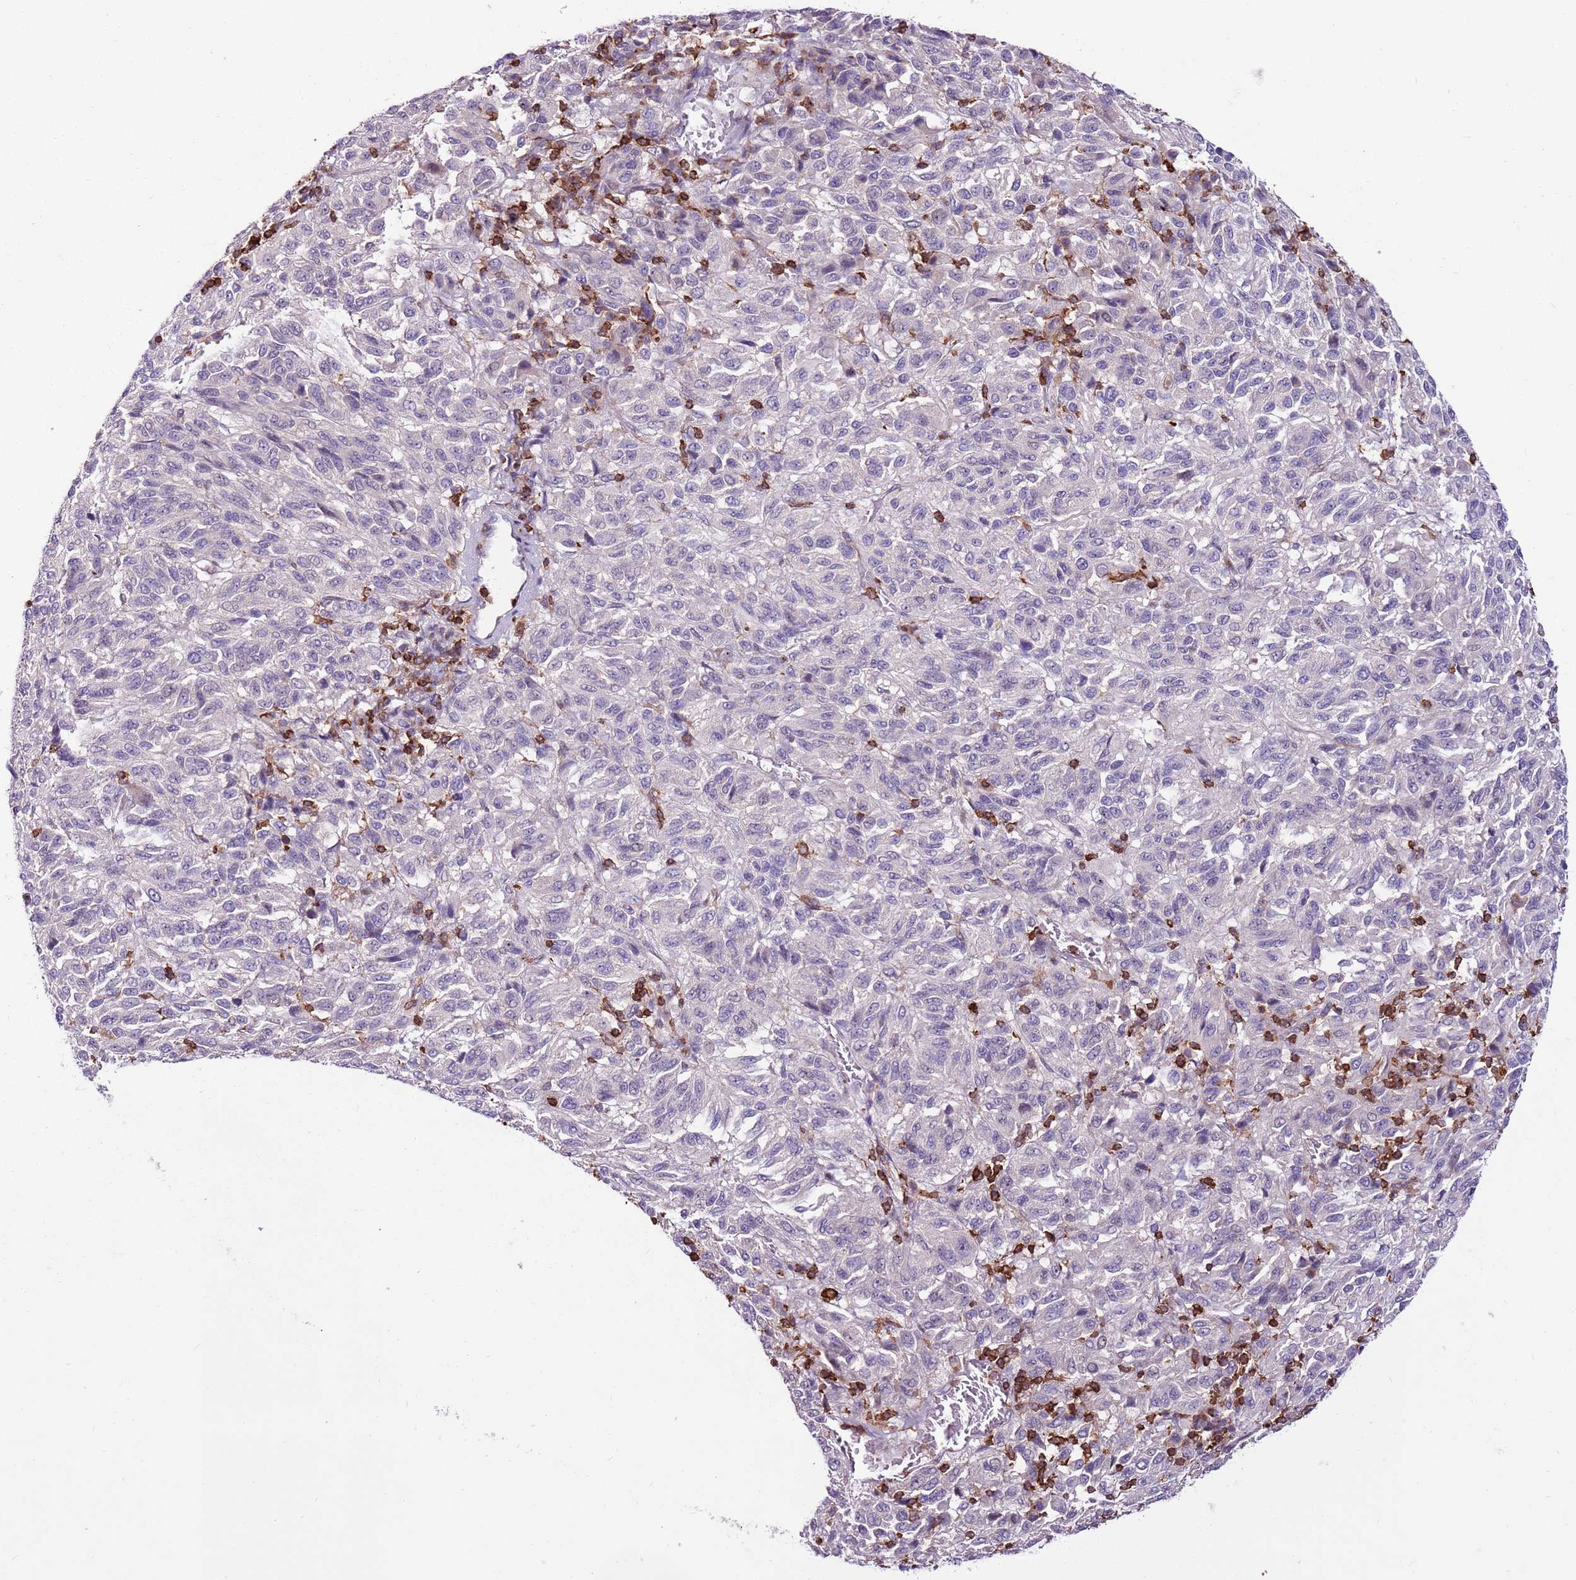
{"staining": {"intensity": "negative", "quantity": "none", "location": "none"}, "tissue": "melanoma", "cell_type": "Tumor cells", "image_type": "cancer", "snomed": [{"axis": "morphology", "description": "Malignant melanoma, Metastatic site"}, {"axis": "topography", "description": "Lung"}], "caption": "Melanoma was stained to show a protein in brown. There is no significant staining in tumor cells.", "gene": "ZSWIM1", "patient": {"sex": "male", "age": 64}}